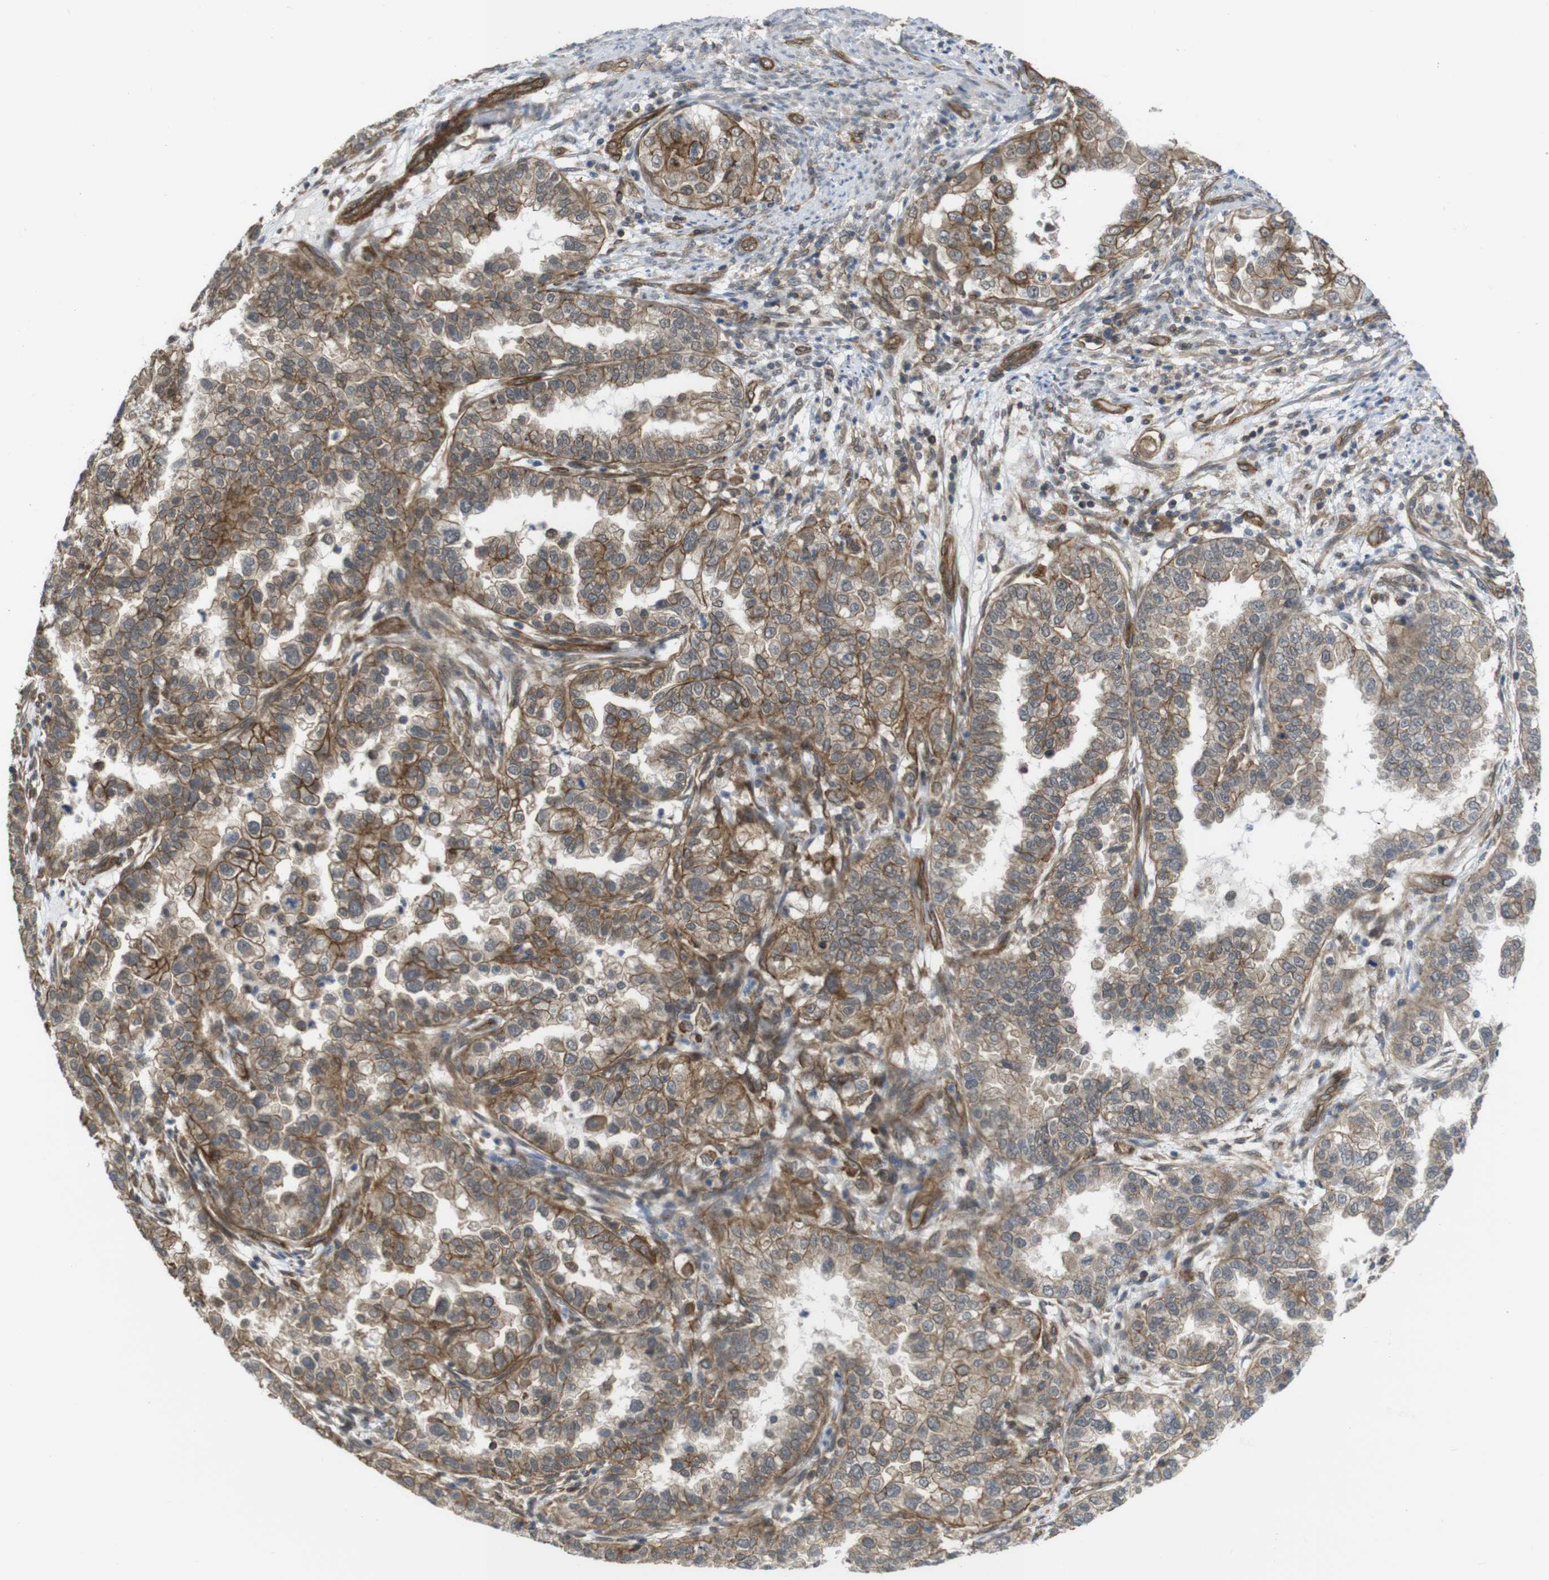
{"staining": {"intensity": "moderate", "quantity": ">75%", "location": "cytoplasmic/membranous"}, "tissue": "endometrial cancer", "cell_type": "Tumor cells", "image_type": "cancer", "snomed": [{"axis": "morphology", "description": "Adenocarcinoma, NOS"}, {"axis": "topography", "description": "Endometrium"}], "caption": "Immunohistochemistry (IHC) (DAB) staining of endometrial adenocarcinoma exhibits moderate cytoplasmic/membranous protein staining in approximately >75% of tumor cells.", "gene": "ZDHHC5", "patient": {"sex": "female", "age": 85}}